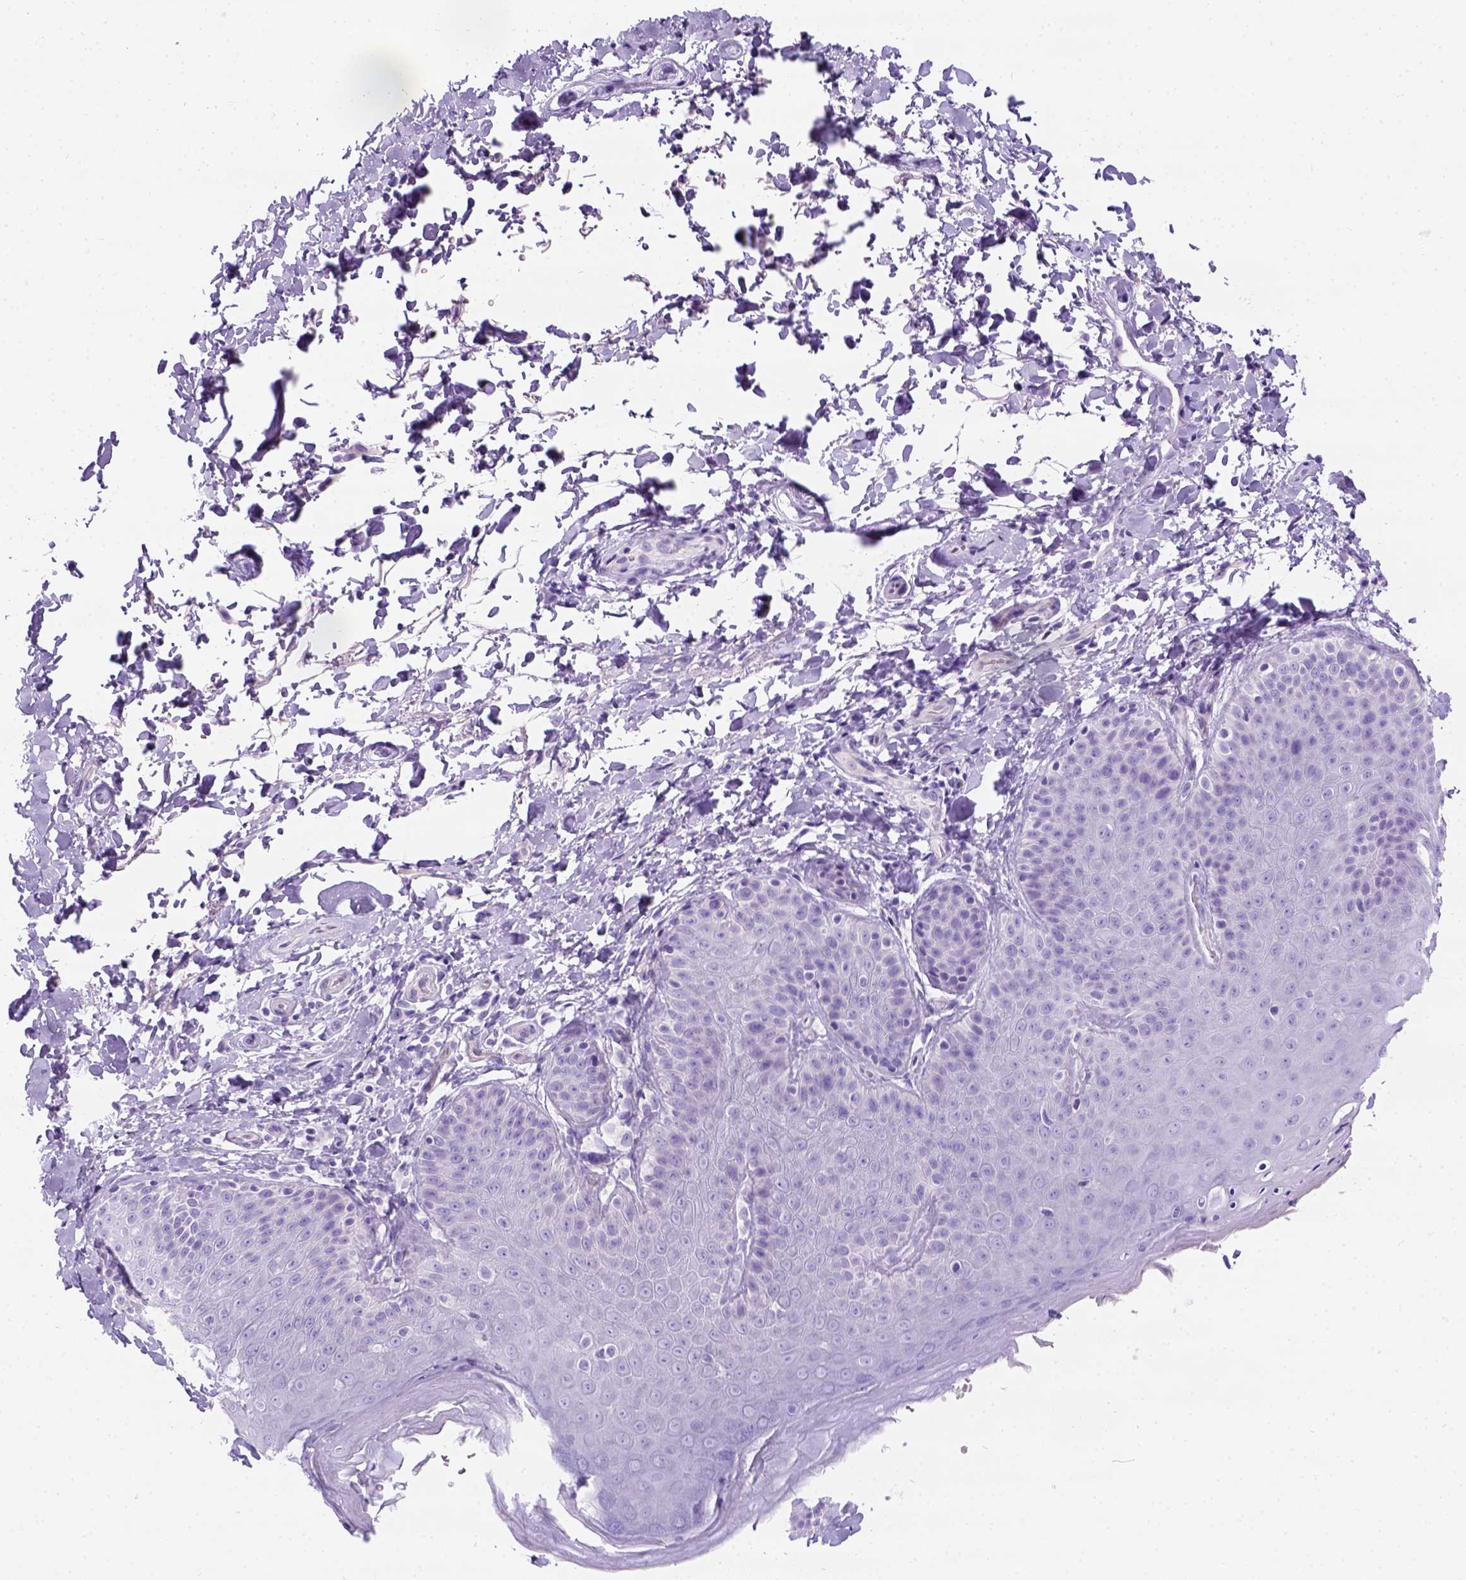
{"staining": {"intensity": "negative", "quantity": "none", "location": "none"}, "tissue": "skin", "cell_type": "Epidermal cells", "image_type": "normal", "snomed": [{"axis": "morphology", "description": "Normal tissue, NOS"}, {"axis": "topography", "description": "Anal"}, {"axis": "topography", "description": "Peripheral nerve tissue"}], "caption": "The immunohistochemistry (IHC) histopathology image has no significant expression in epidermal cells of skin. (Immunohistochemistry, brightfield microscopy, high magnification).", "gene": "C7orf57", "patient": {"sex": "male", "age": 51}}